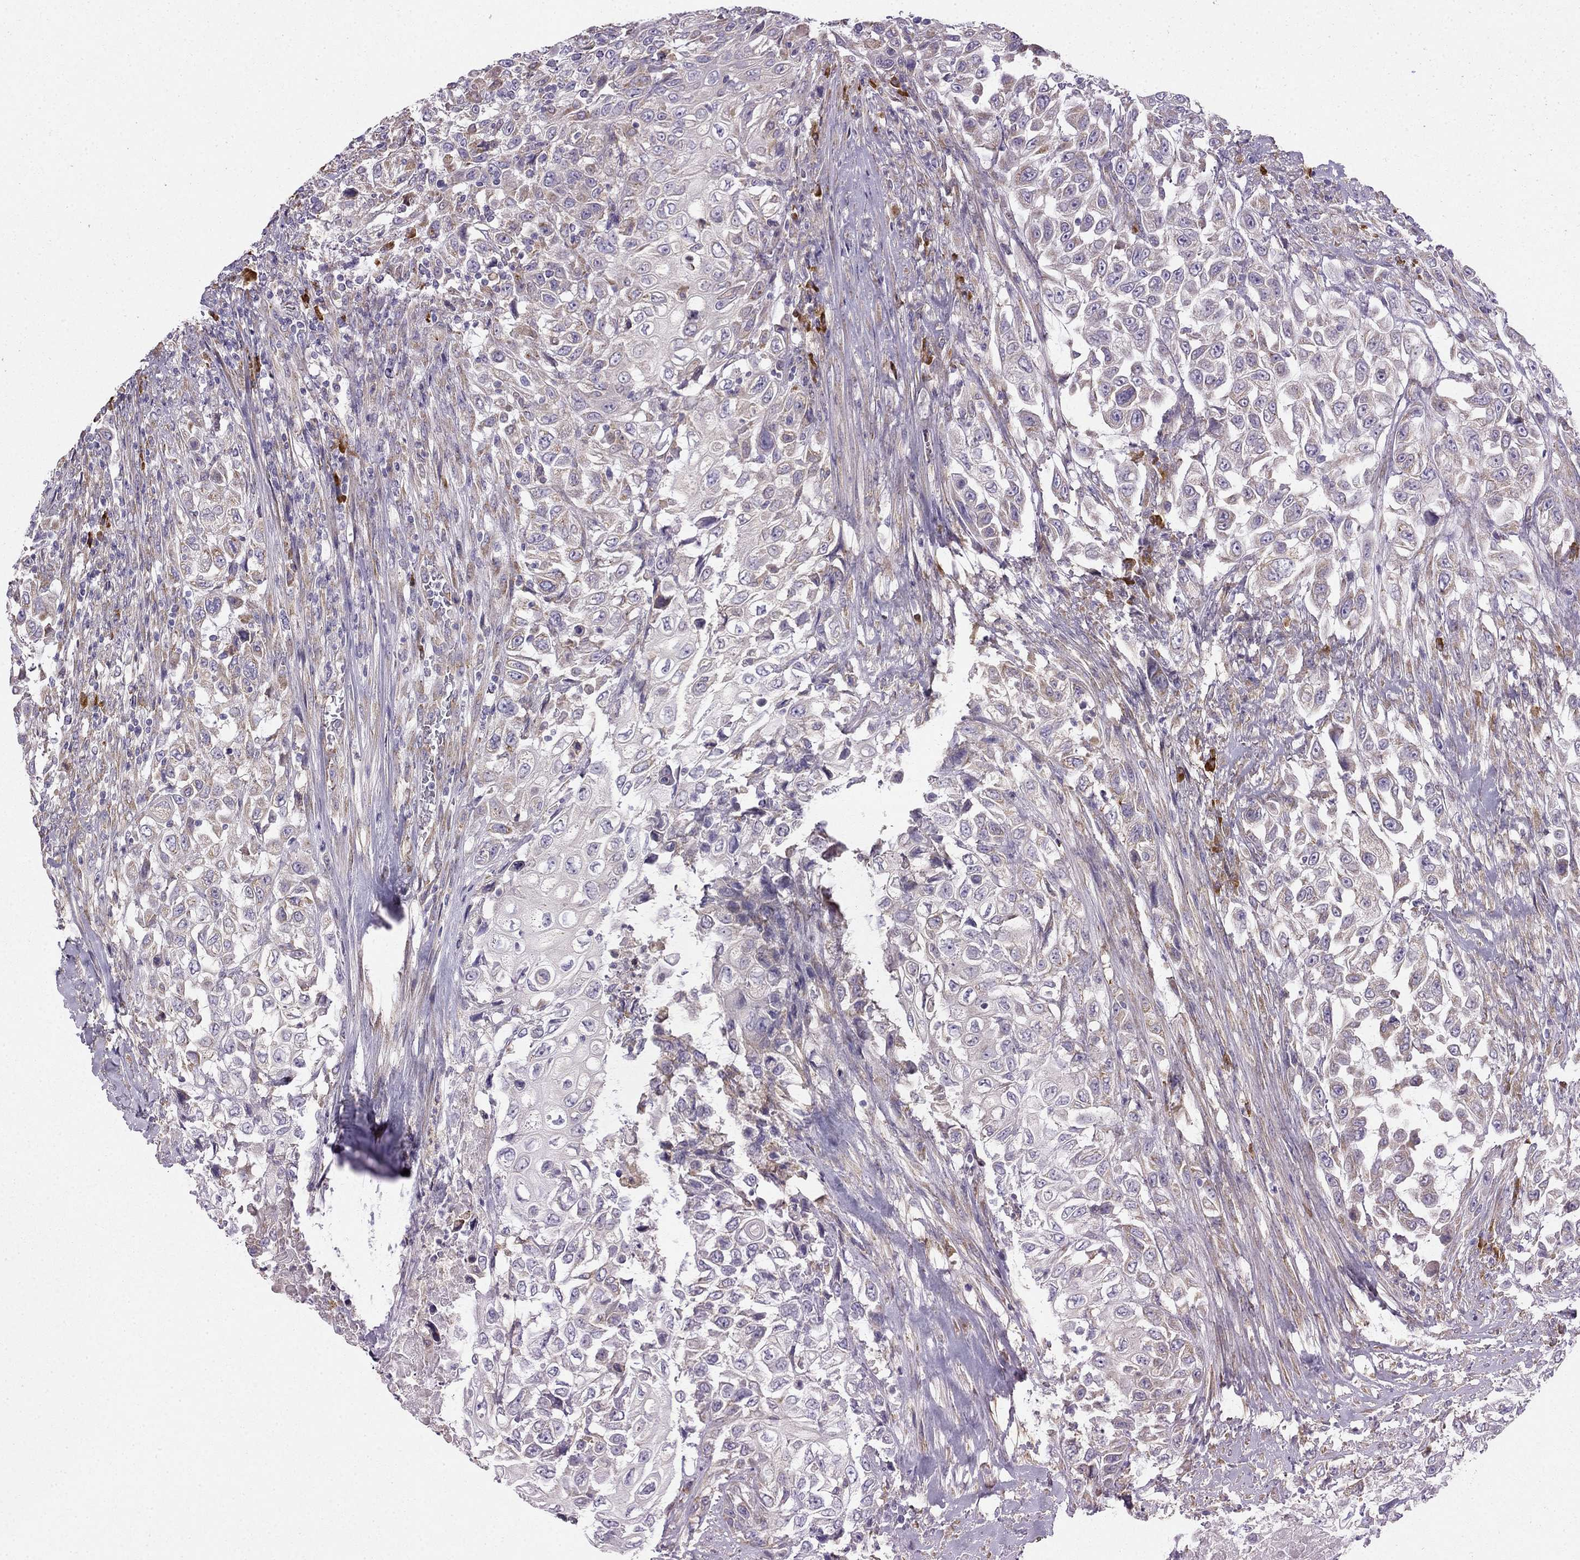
{"staining": {"intensity": "moderate", "quantity": "<25%", "location": "cytoplasmic/membranous"}, "tissue": "urothelial cancer", "cell_type": "Tumor cells", "image_type": "cancer", "snomed": [{"axis": "morphology", "description": "Urothelial carcinoma, High grade"}, {"axis": "topography", "description": "Urinary bladder"}], "caption": "Immunohistochemistry of urothelial cancer reveals low levels of moderate cytoplasmic/membranous staining in approximately <25% of tumor cells.", "gene": "LONRF2", "patient": {"sex": "female", "age": 56}}